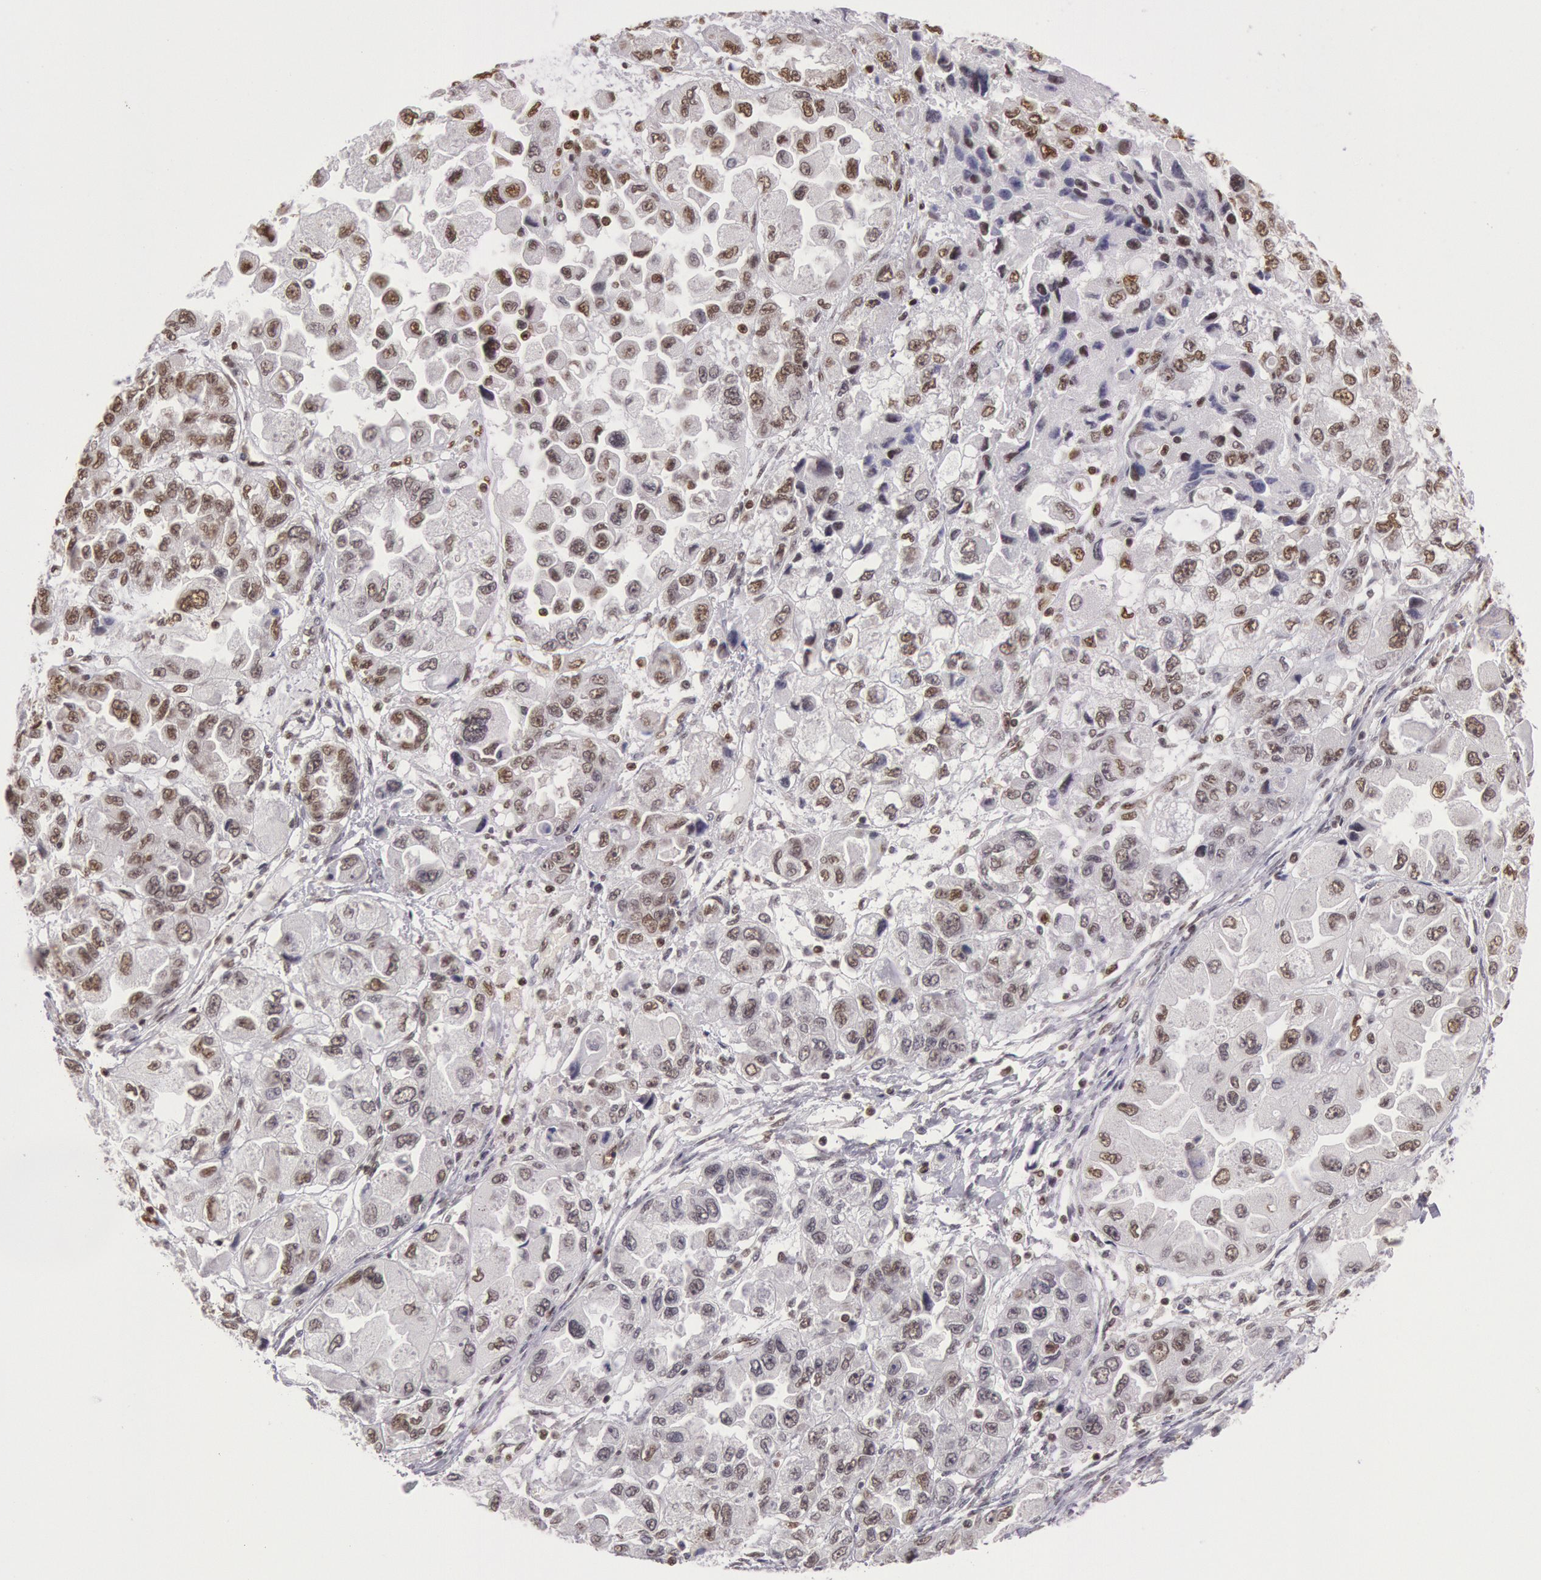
{"staining": {"intensity": "moderate", "quantity": ">75%", "location": "nuclear"}, "tissue": "ovarian cancer", "cell_type": "Tumor cells", "image_type": "cancer", "snomed": [{"axis": "morphology", "description": "Cystadenocarcinoma, serous, NOS"}, {"axis": "topography", "description": "Ovary"}], "caption": "Ovarian cancer tissue reveals moderate nuclear positivity in approximately >75% of tumor cells, visualized by immunohistochemistry. (Stains: DAB (3,3'-diaminobenzidine) in brown, nuclei in blue, Microscopy: brightfield microscopy at high magnification).", "gene": "ESS2", "patient": {"sex": "female", "age": 84}}